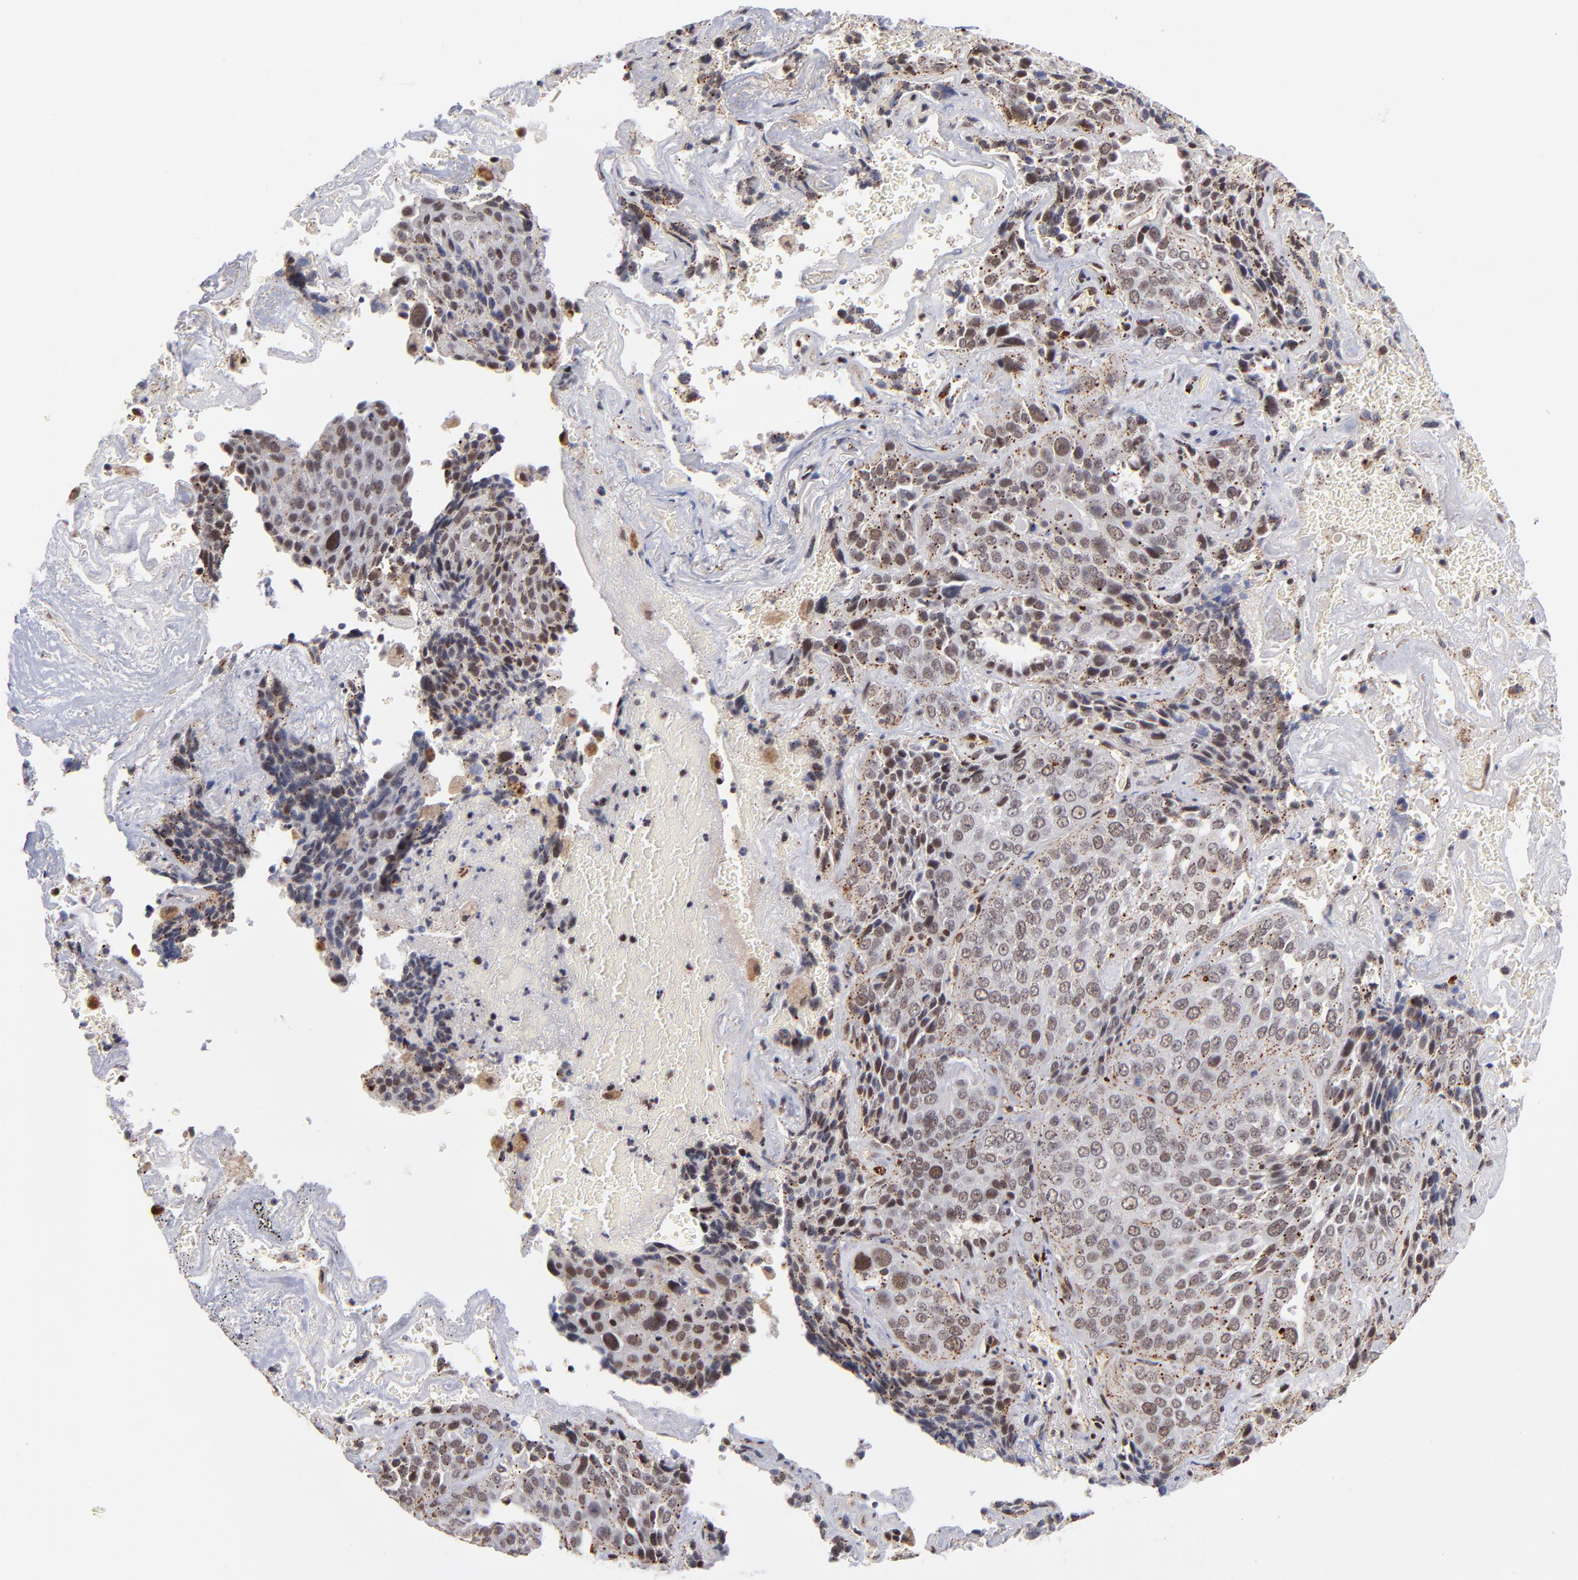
{"staining": {"intensity": "weak", "quantity": ">75%", "location": "cytoplasmic/membranous,nuclear"}, "tissue": "lung cancer", "cell_type": "Tumor cells", "image_type": "cancer", "snomed": [{"axis": "morphology", "description": "Squamous cell carcinoma, NOS"}, {"axis": "topography", "description": "Lung"}], "caption": "The histopathology image demonstrates staining of squamous cell carcinoma (lung), revealing weak cytoplasmic/membranous and nuclear protein positivity (brown color) within tumor cells.", "gene": "GABPA", "patient": {"sex": "male", "age": 54}}